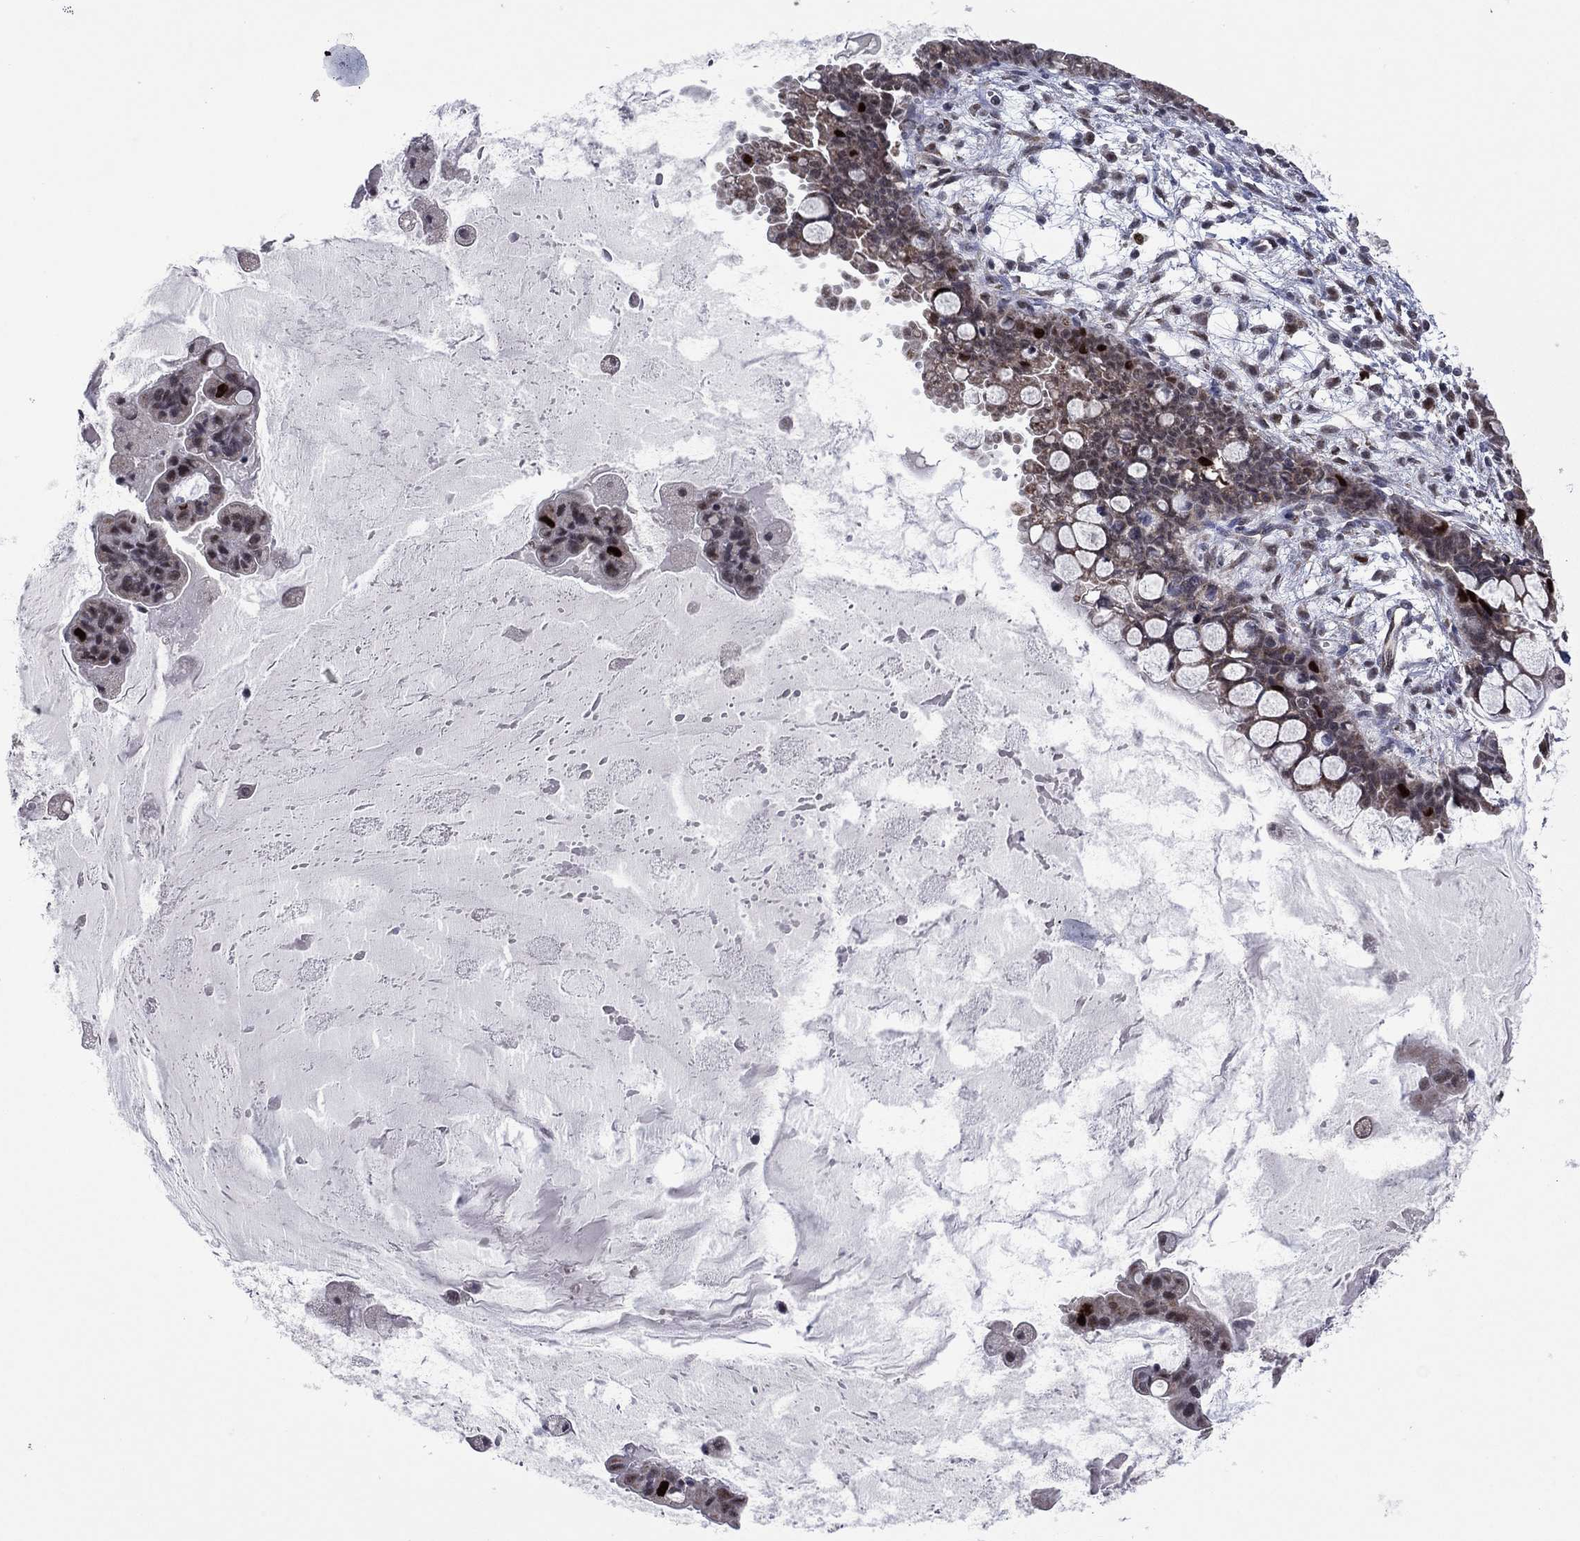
{"staining": {"intensity": "strong", "quantity": "<25%", "location": "nuclear"}, "tissue": "ovarian cancer", "cell_type": "Tumor cells", "image_type": "cancer", "snomed": [{"axis": "morphology", "description": "Cystadenocarcinoma, mucinous, NOS"}, {"axis": "topography", "description": "Ovary"}], "caption": "Protein staining by immunohistochemistry shows strong nuclear expression in about <25% of tumor cells in ovarian cancer (mucinous cystadenocarcinoma).", "gene": "CDCA5", "patient": {"sex": "female", "age": 63}}